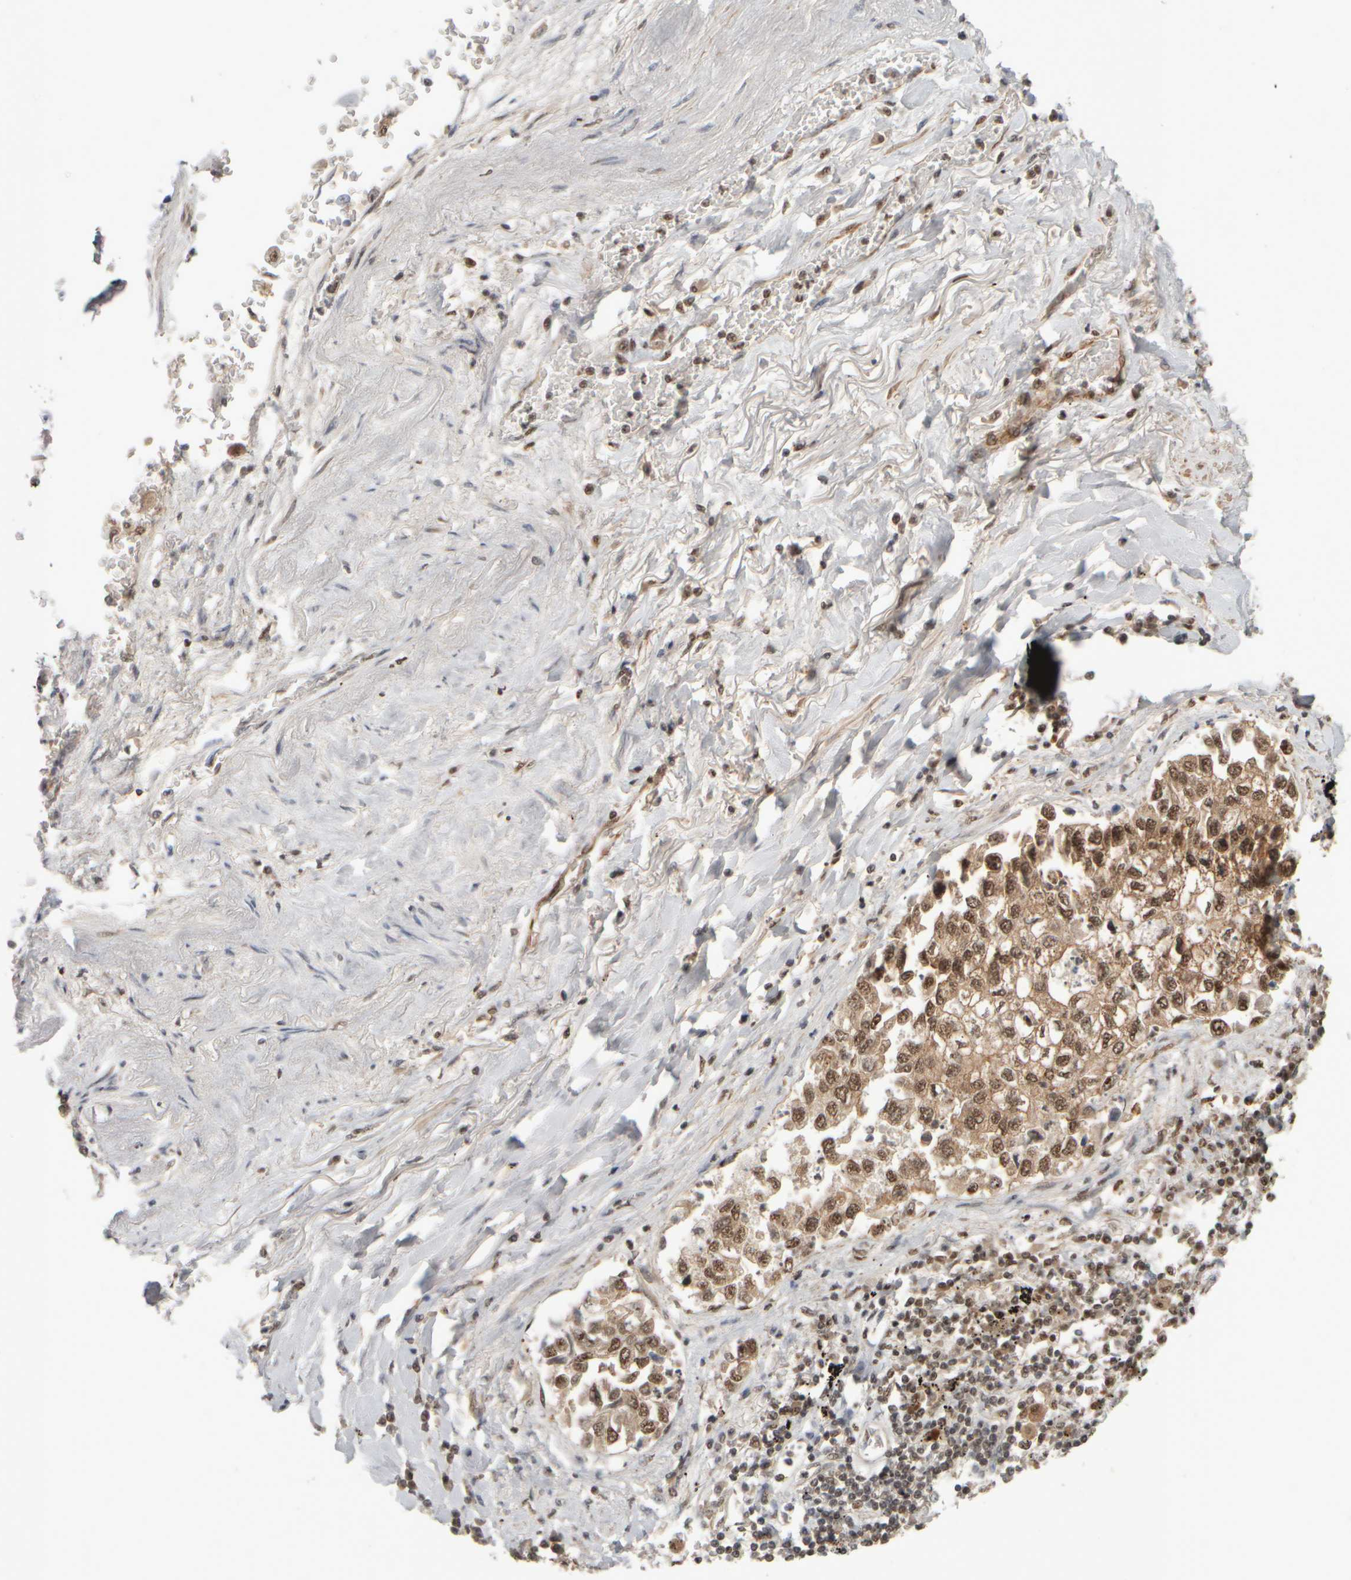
{"staining": {"intensity": "moderate", "quantity": ">75%", "location": "nuclear"}, "tissue": "lung cancer", "cell_type": "Tumor cells", "image_type": "cancer", "snomed": [{"axis": "morphology", "description": "Inflammation, NOS"}, {"axis": "morphology", "description": "Adenocarcinoma, NOS"}, {"axis": "topography", "description": "Lung"}], "caption": "The histopathology image demonstrates immunohistochemical staining of lung cancer (adenocarcinoma). There is moderate nuclear expression is seen in about >75% of tumor cells.", "gene": "SYNRG", "patient": {"sex": "male", "age": 63}}